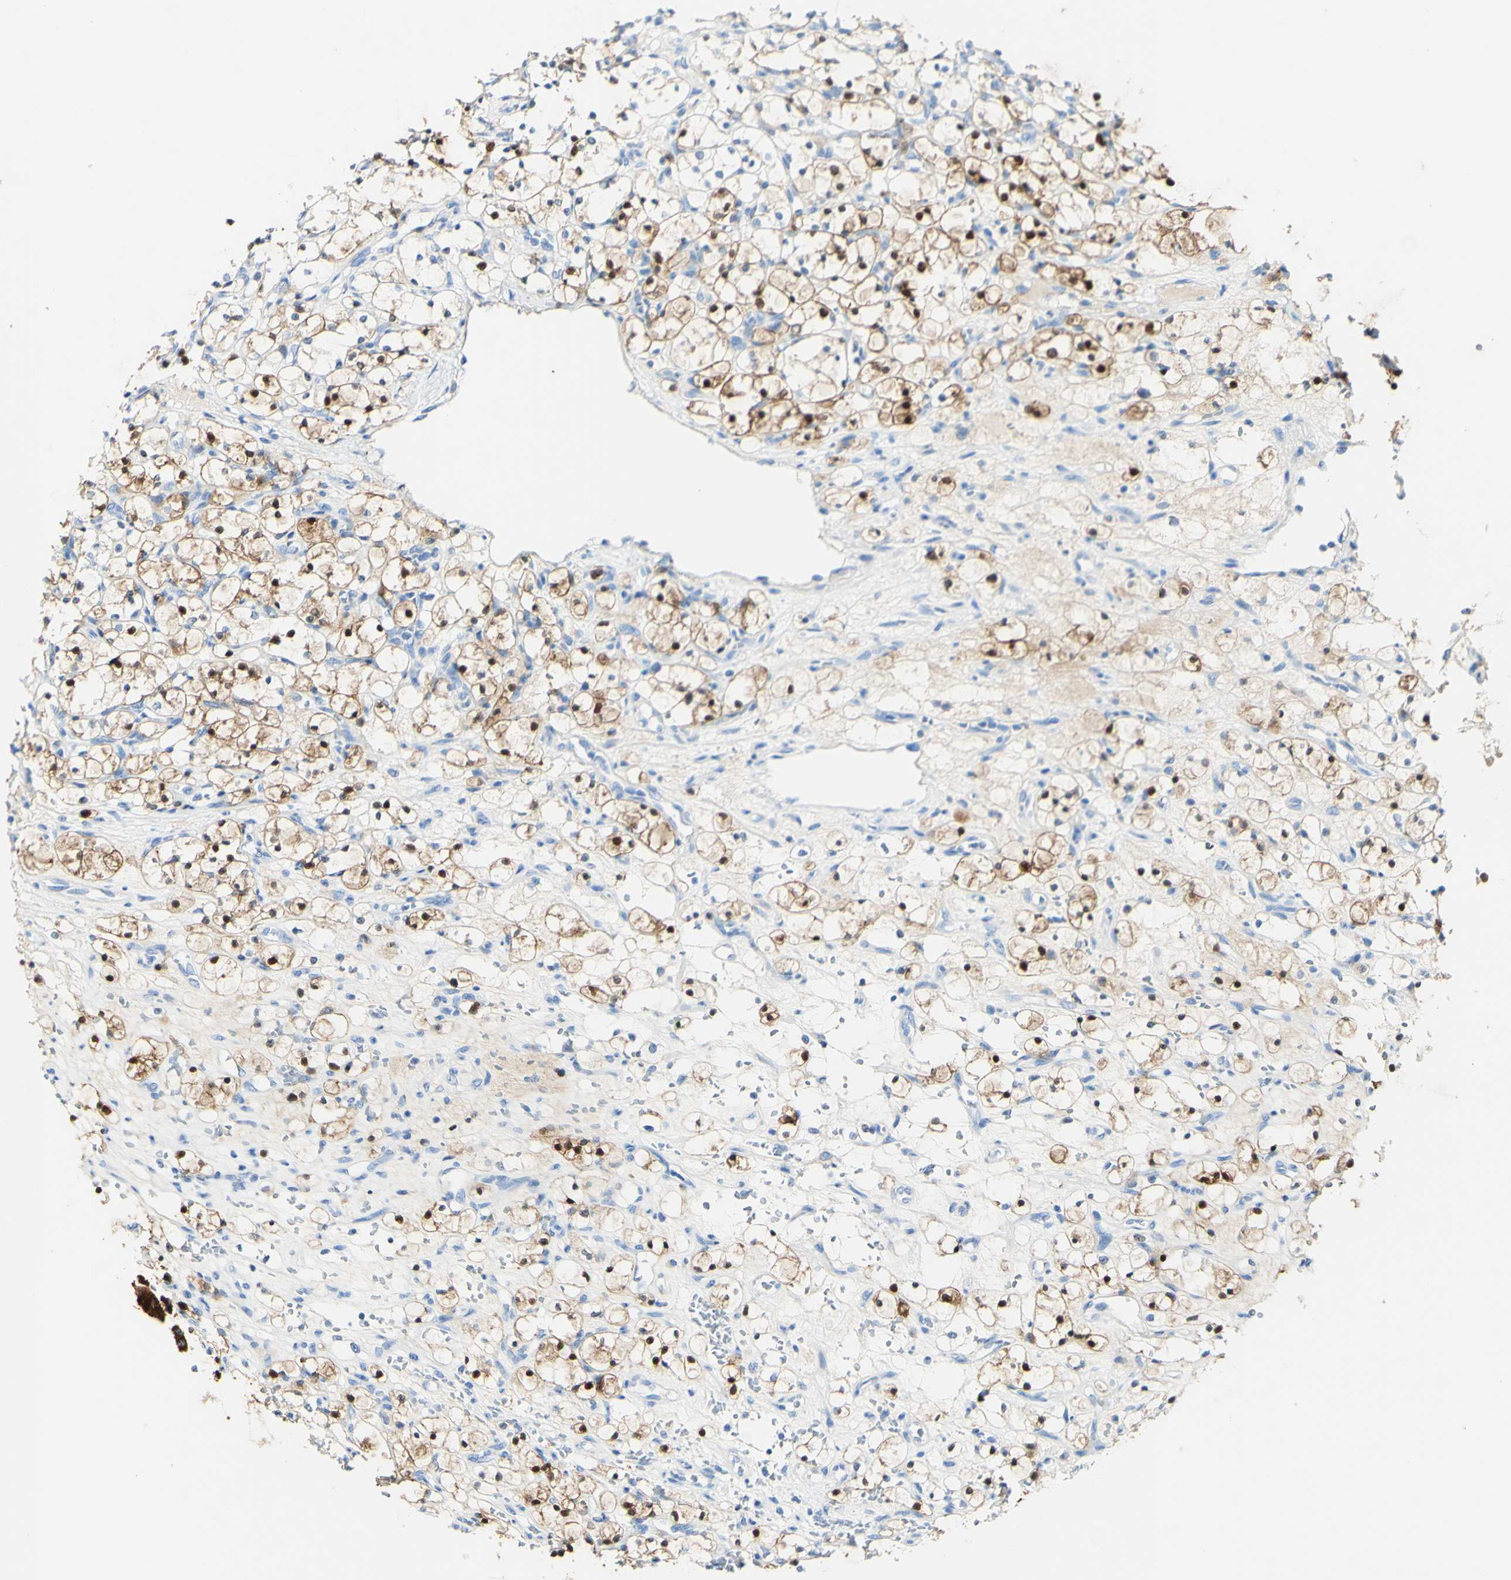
{"staining": {"intensity": "strong", "quantity": "25%-75%", "location": "cytoplasmic/membranous,nuclear"}, "tissue": "renal cancer", "cell_type": "Tumor cells", "image_type": "cancer", "snomed": [{"axis": "morphology", "description": "Adenocarcinoma, NOS"}, {"axis": "topography", "description": "Kidney"}], "caption": "About 25%-75% of tumor cells in renal adenocarcinoma show strong cytoplasmic/membranous and nuclear protein expression as visualized by brown immunohistochemical staining.", "gene": "PIGR", "patient": {"sex": "female", "age": 69}}